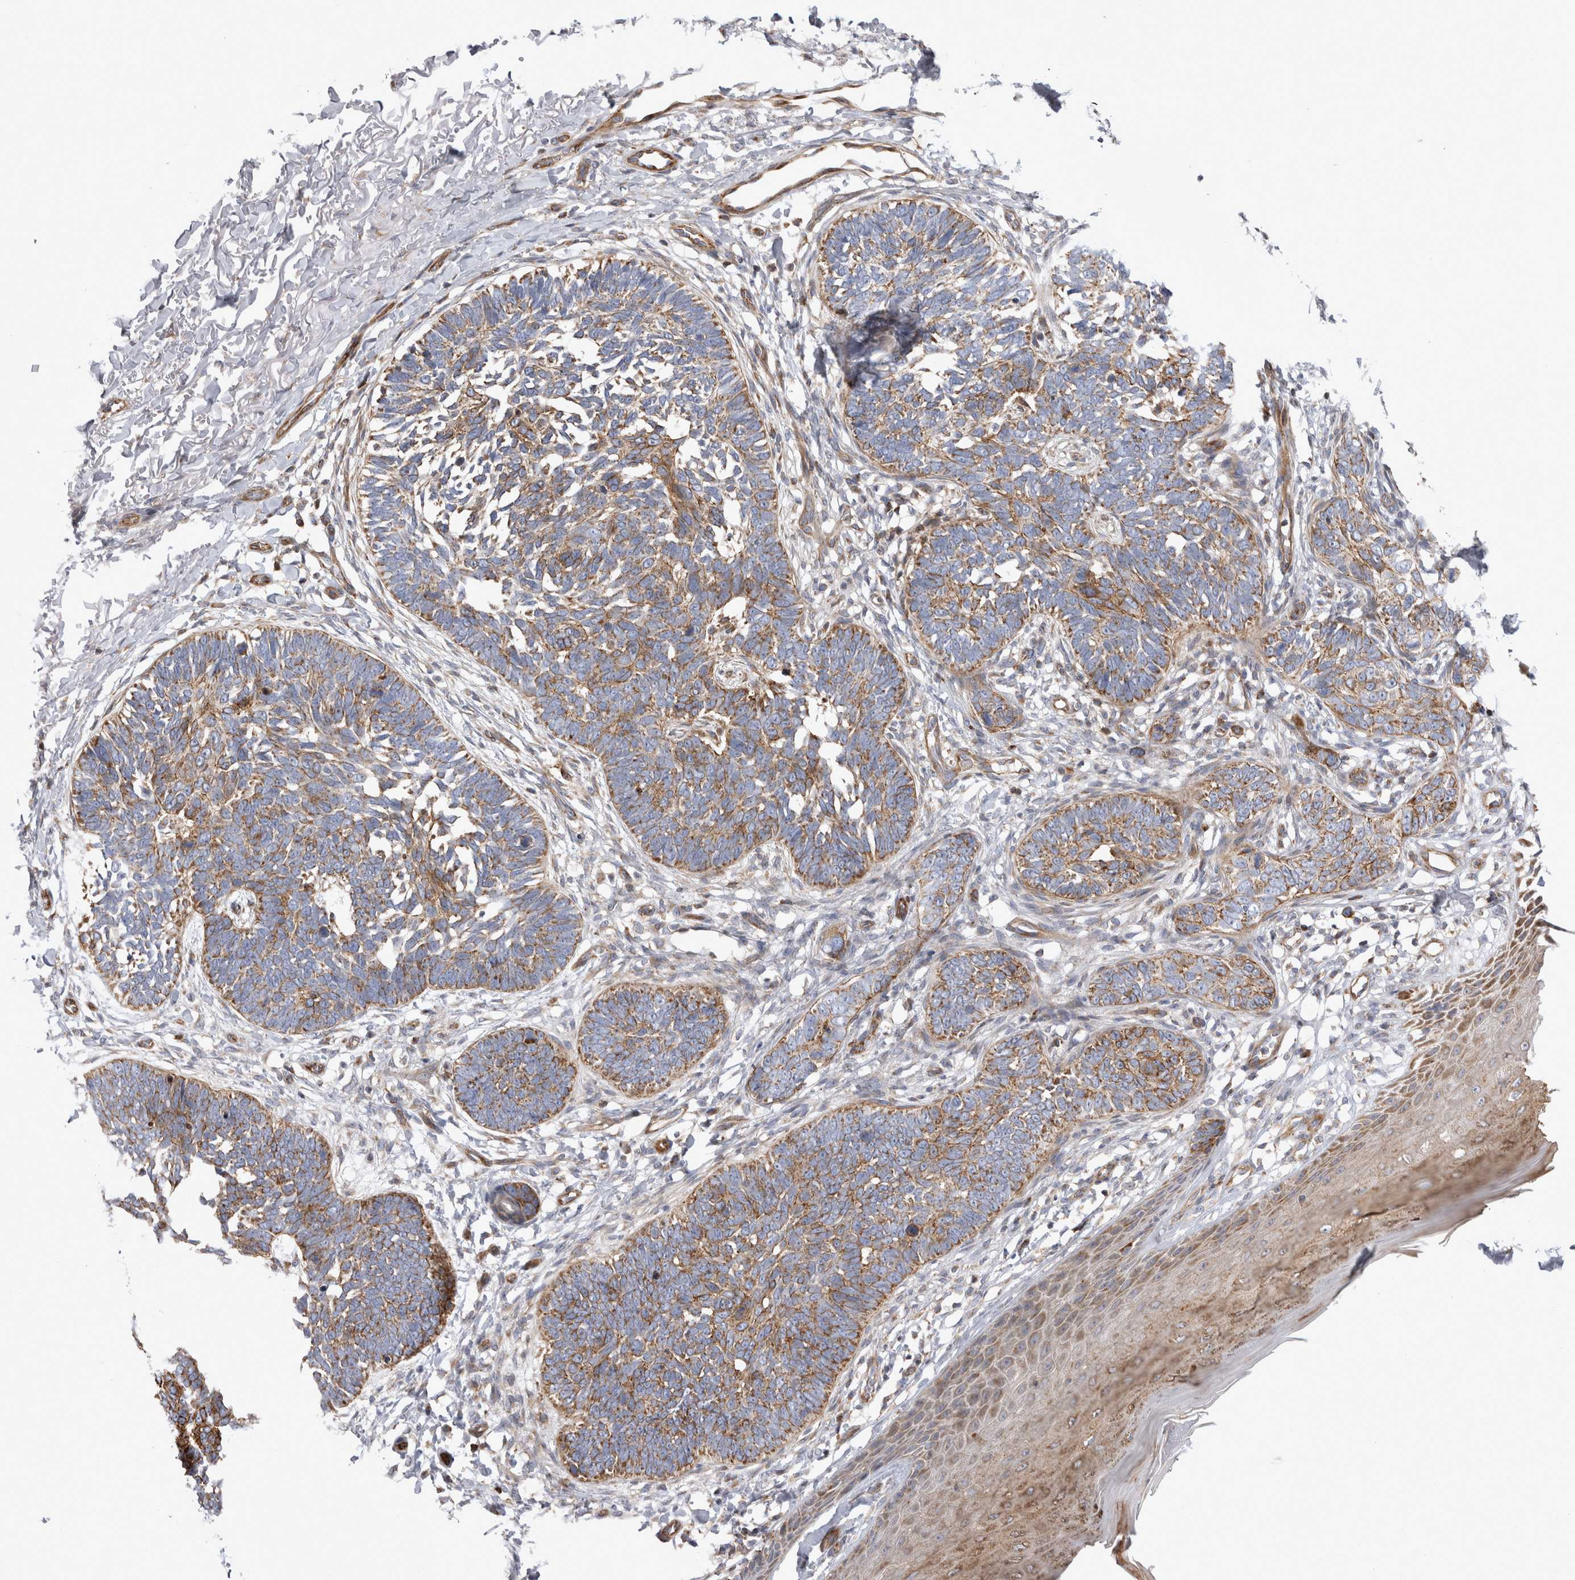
{"staining": {"intensity": "moderate", "quantity": ">75%", "location": "cytoplasmic/membranous"}, "tissue": "skin cancer", "cell_type": "Tumor cells", "image_type": "cancer", "snomed": [{"axis": "morphology", "description": "Normal tissue, NOS"}, {"axis": "morphology", "description": "Basal cell carcinoma"}, {"axis": "topography", "description": "Skin"}], "caption": "Moderate cytoplasmic/membranous expression for a protein is appreciated in about >75% of tumor cells of skin basal cell carcinoma using immunohistochemistry.", "gene": "TSPOAP1", "patient": {"sex": "male", "age": 77}}